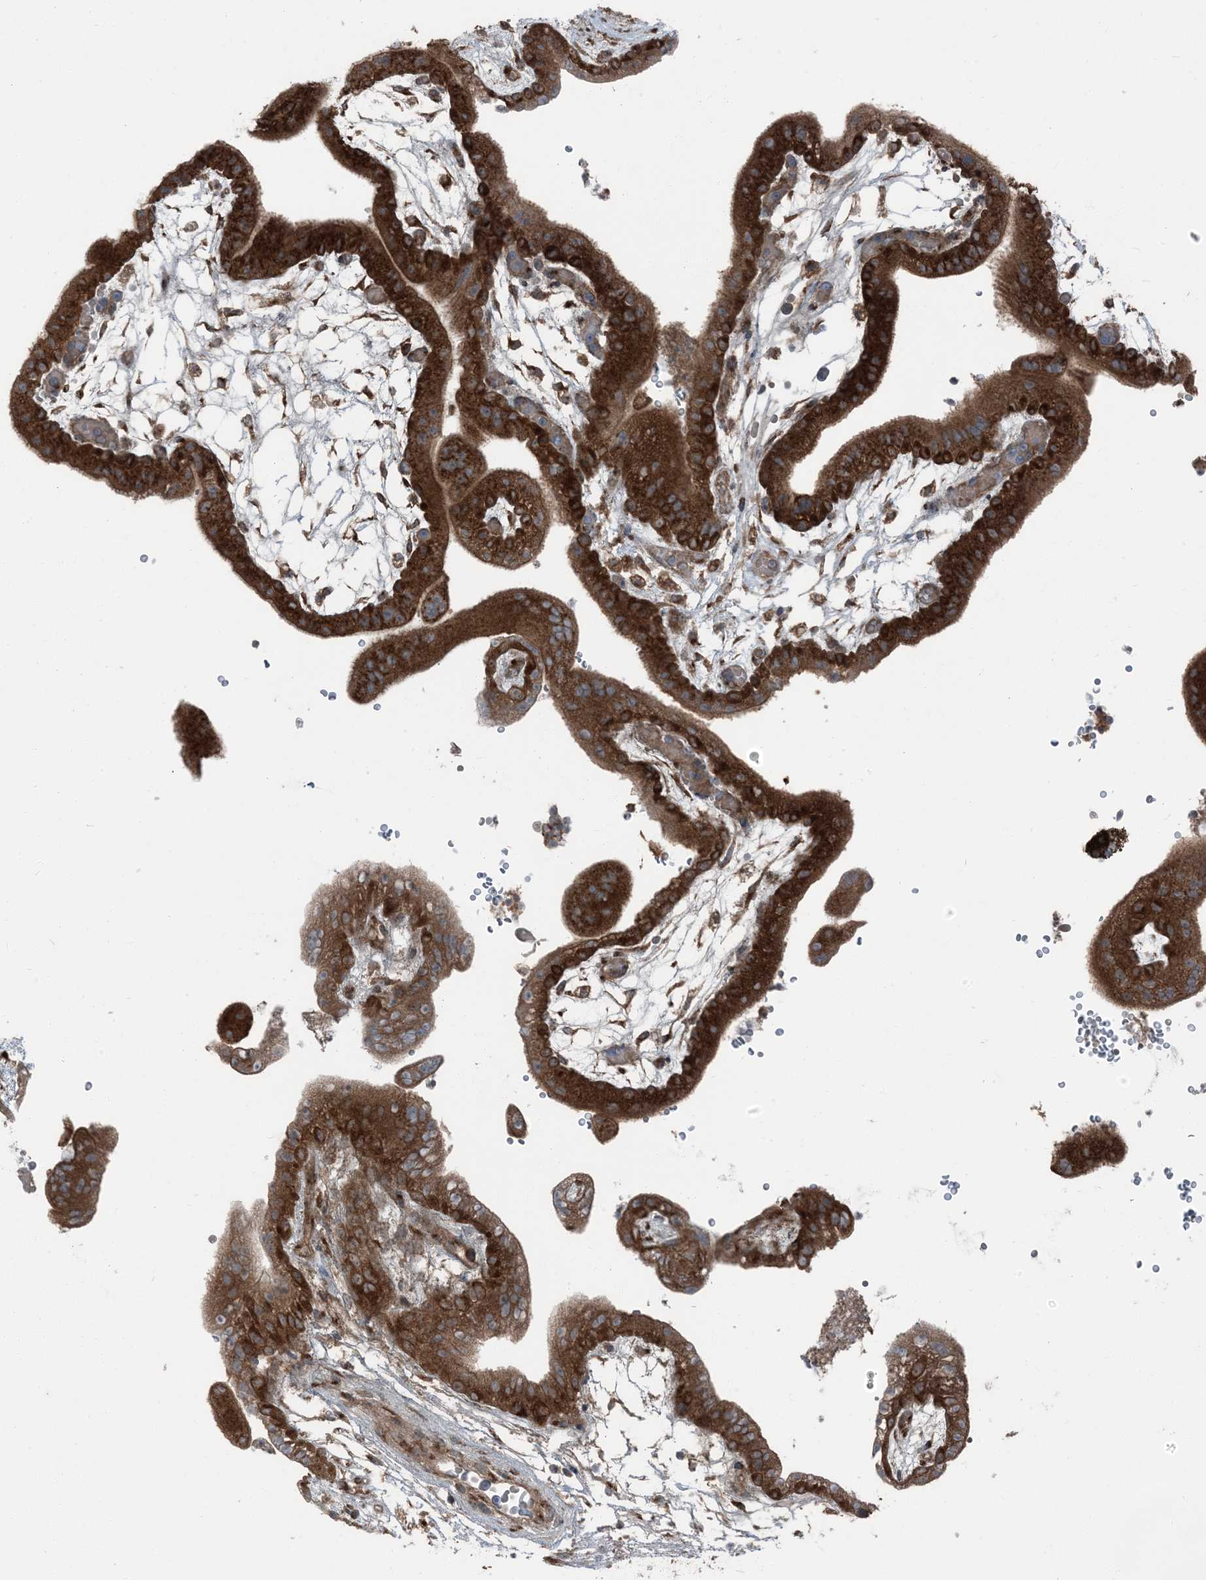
{"staining": {"intensity": "strong", "quantity": "25%-75%", "location": "cytoplasmic/membranous"}, "tissue": "placenta", "cell_type": "Trophoblastic cells", "image_type": "normal", "snomed": [{"axis": "morphology", "description": "Normal tissue, NOS"}, {"axis": "topography", "description": "Placenta"}], "caption": "Immunohistochemical staining of unremarkable placenta exhibits high levels of strong cytoplasmic/membranous staining in approximately 25%-75% of trophoblastic cells.", "gene": "RAB3GAP1", "patient": {"sex": "female", "age": 18}}